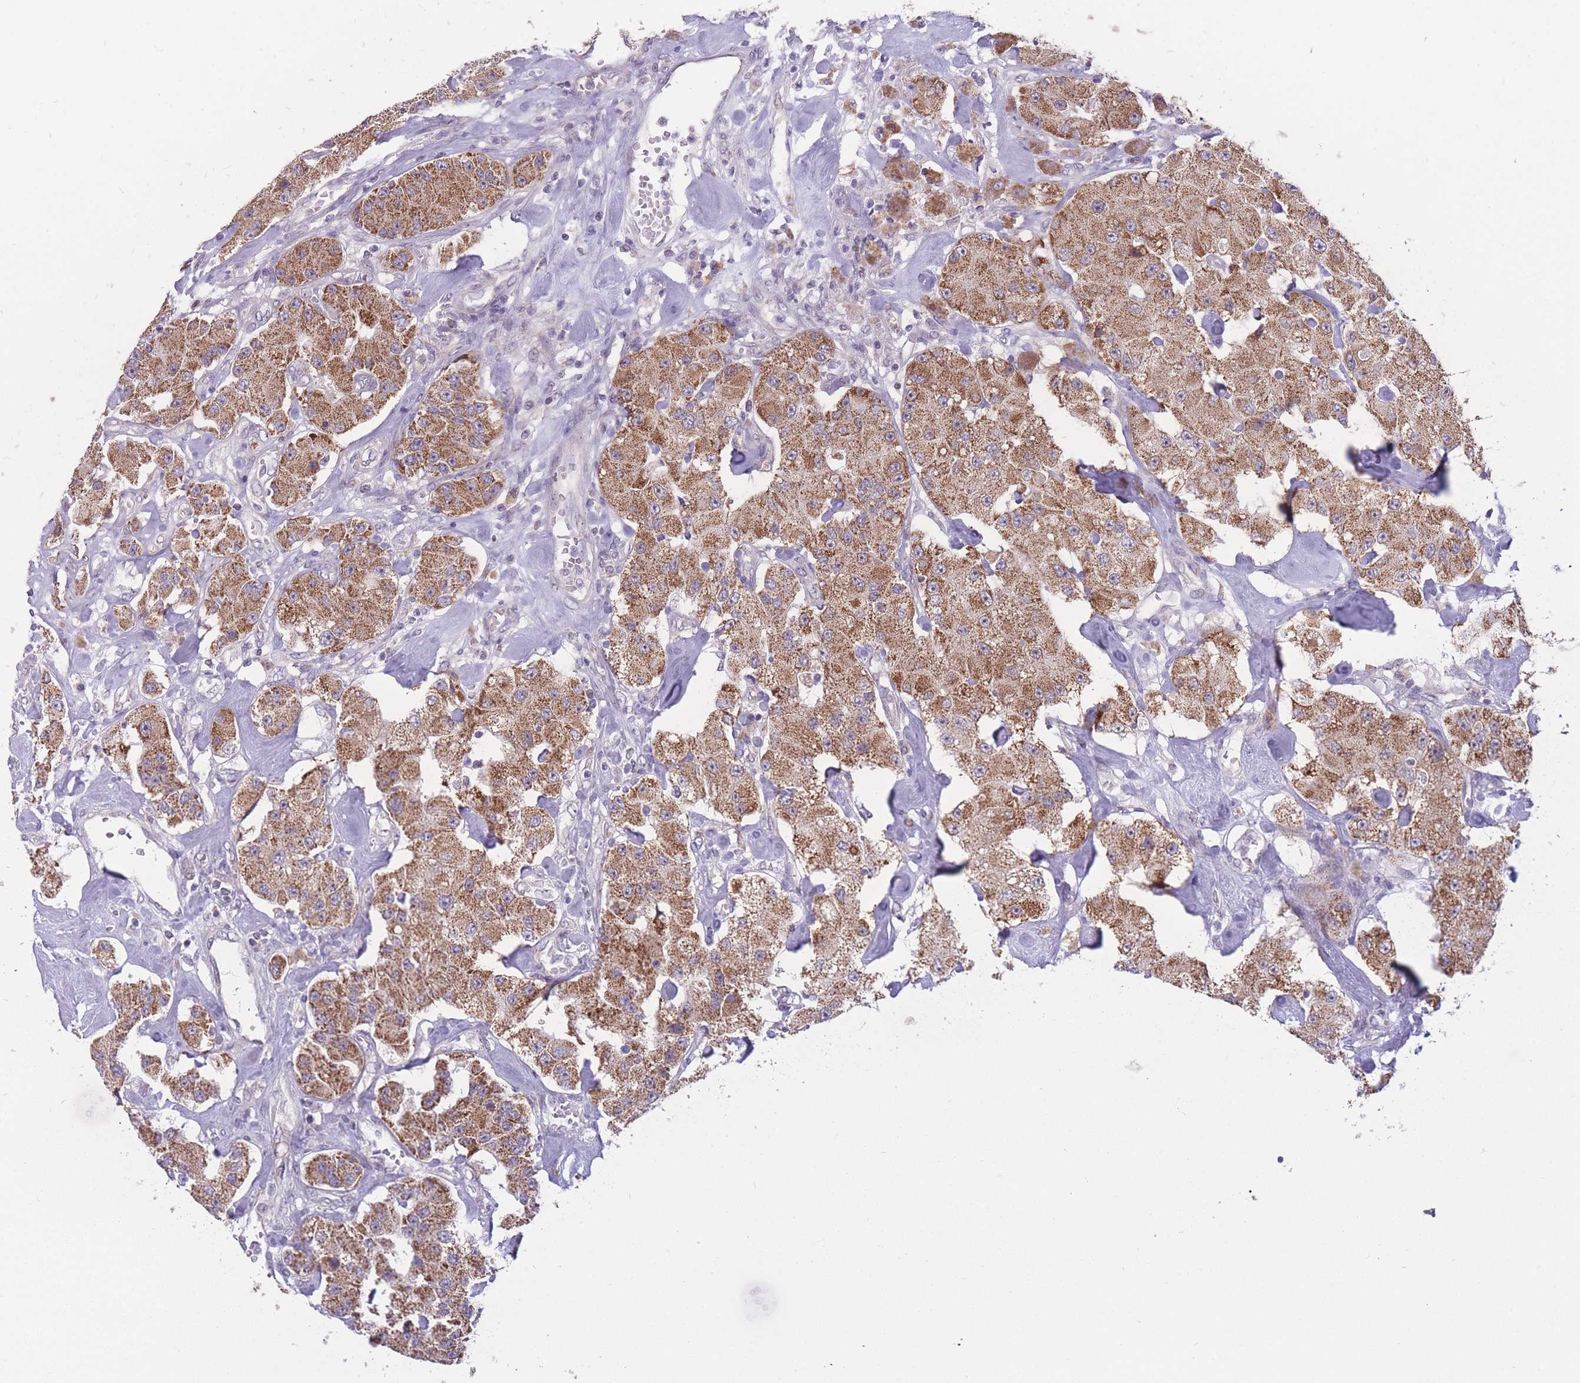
{"staining": {"intensity": "strong", "quantity": ">75%", "location": "cytoplasmic/membranous"}, "tissue": "carcinoid", "cell_type": "Tumor cells", "image_type": "cancer", "snomed": [{"axis": "morphology", "description": "Carcinoid, malignant, NOS"}, {"axis": "topography", "description": "Pancreas"}], "caption": "Immunohistochemical staining of human carcinoid (malignant) exhibits high levels of strong cytoplasmic/membranous protein expression in approximately >75% of tumor cells. (DAB IHC, brown staining for protein, blue staining for nuclei).", "gene": "MCIDAS", "patient": {"sex": "male", "age": 41}}